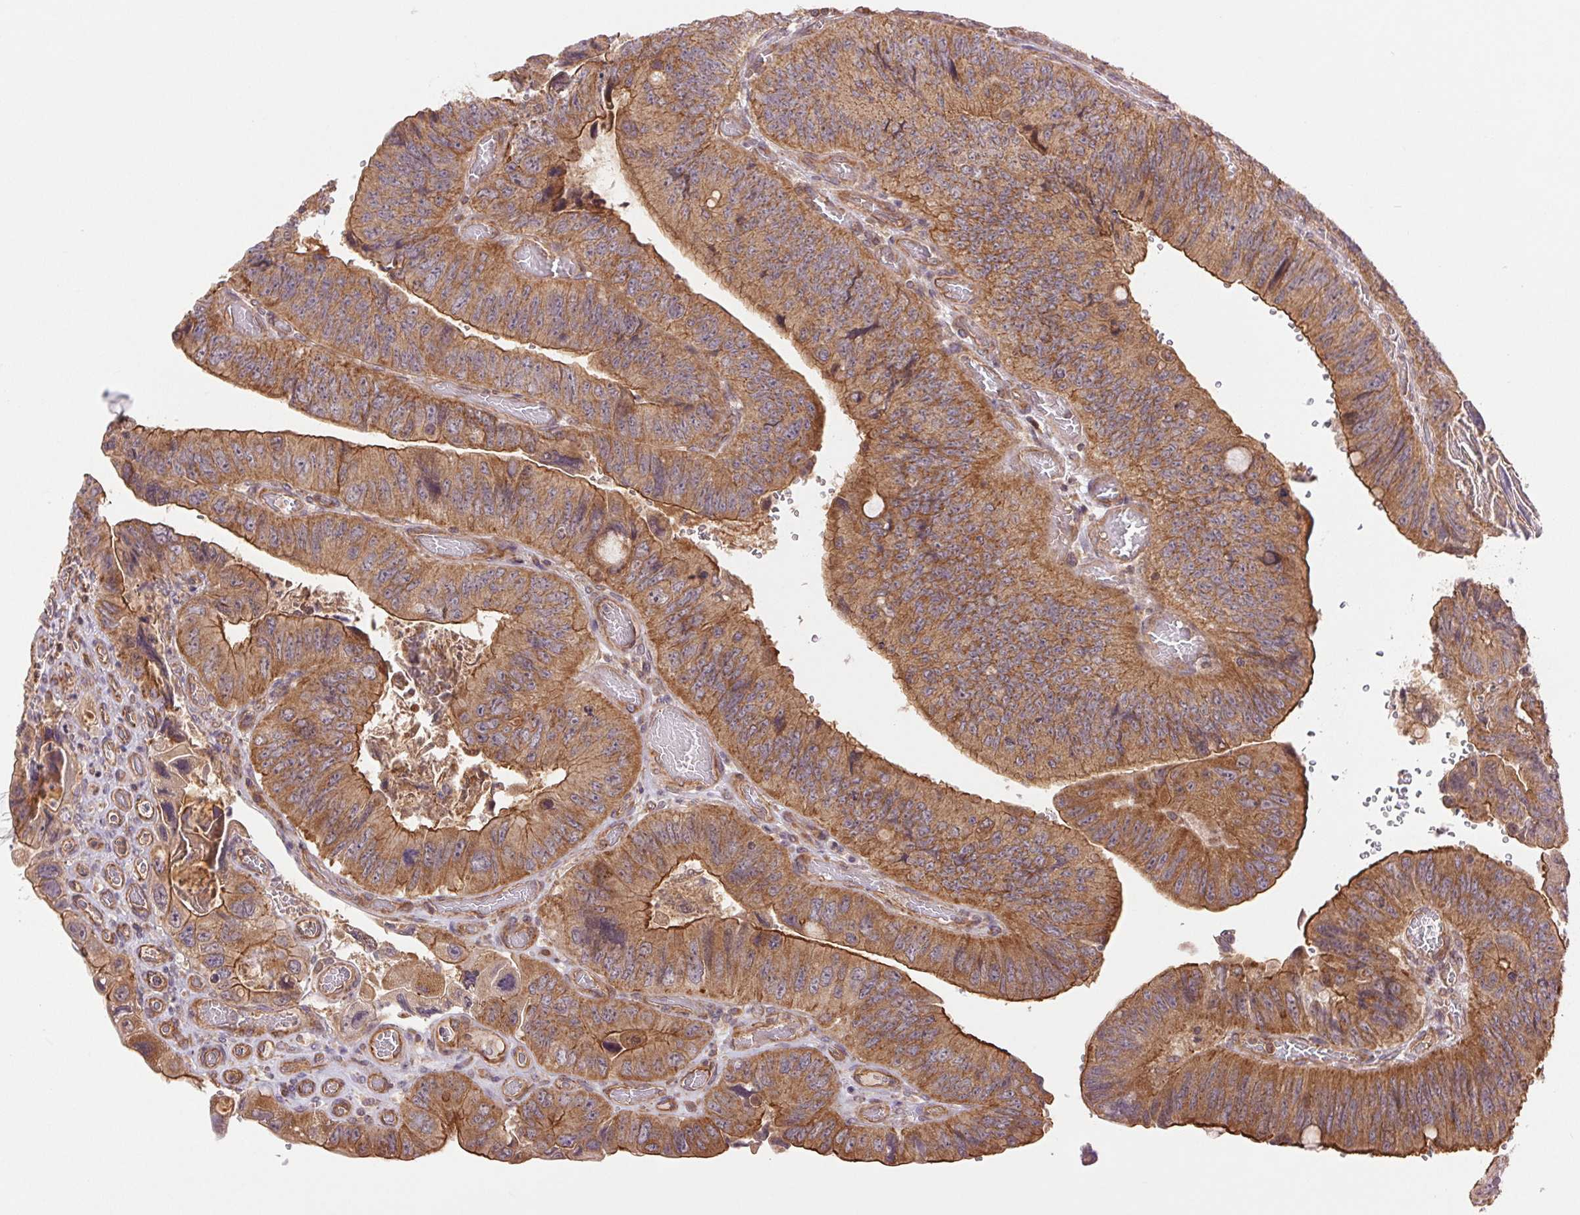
{"staining": {"intensity": "moderate", "quantity": ">75%", "location": "cytoplasmic/membranous"}, "tissue": "colorectal cancer", "cell_type": "Tumor cells", "image_type": "cancer", "snomed": [{"axis": "morphology", "description": "Adenocarcinoma, NOS"}, {"axis": "topography", "description": "Colon"}], "caption": "Immunohistochemistry (IHC) of colorectal cancer exhibits medium levels of moderate cytoplasmic/membranous expression in about >75% of tumor cells.", "gene": "STARD7", "patient": {"sex": "female", "age": 84}}